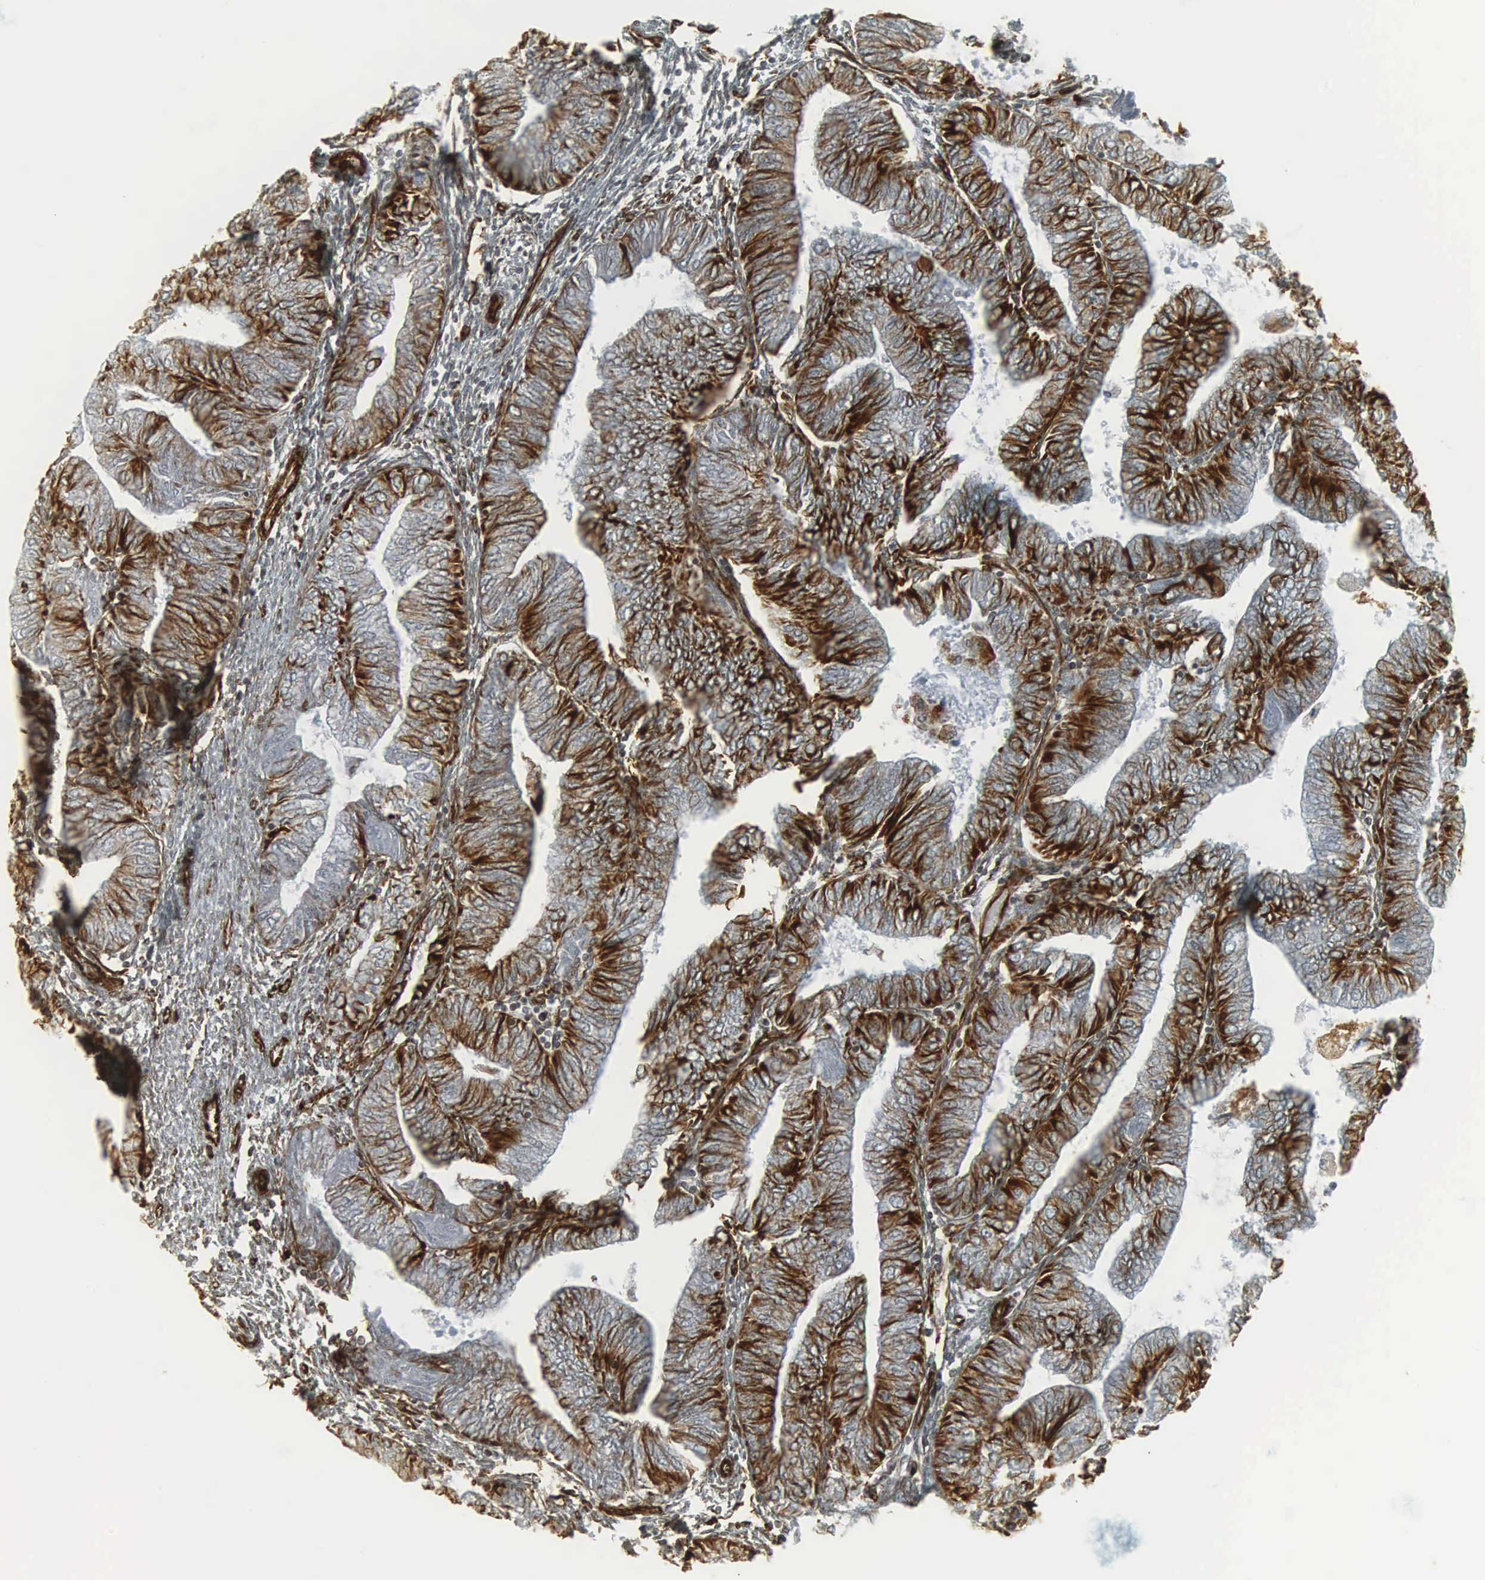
{"staining": {"intensity": "moderate", "quantity": "25%-75%", "location": "cytoplasmic/membranous,nuclear"}, "tissue": "endometrial cancer", "cell_type": "Tumor cells", "image_type": "cancer", "snomed": [{"axis": "morphology", "description": "Adenocarcinoma, NOS"}, {"axis": "topography", "description": "Endometrium"}], "caption": "The immunohistochemical stain shows moderate cytoplasmic/membranous and nuclear expression in tumor cells of endometrial adenocarcinoma tissue.", "gene": "VIM", "patient": {"sex": "female", "age": 51}}